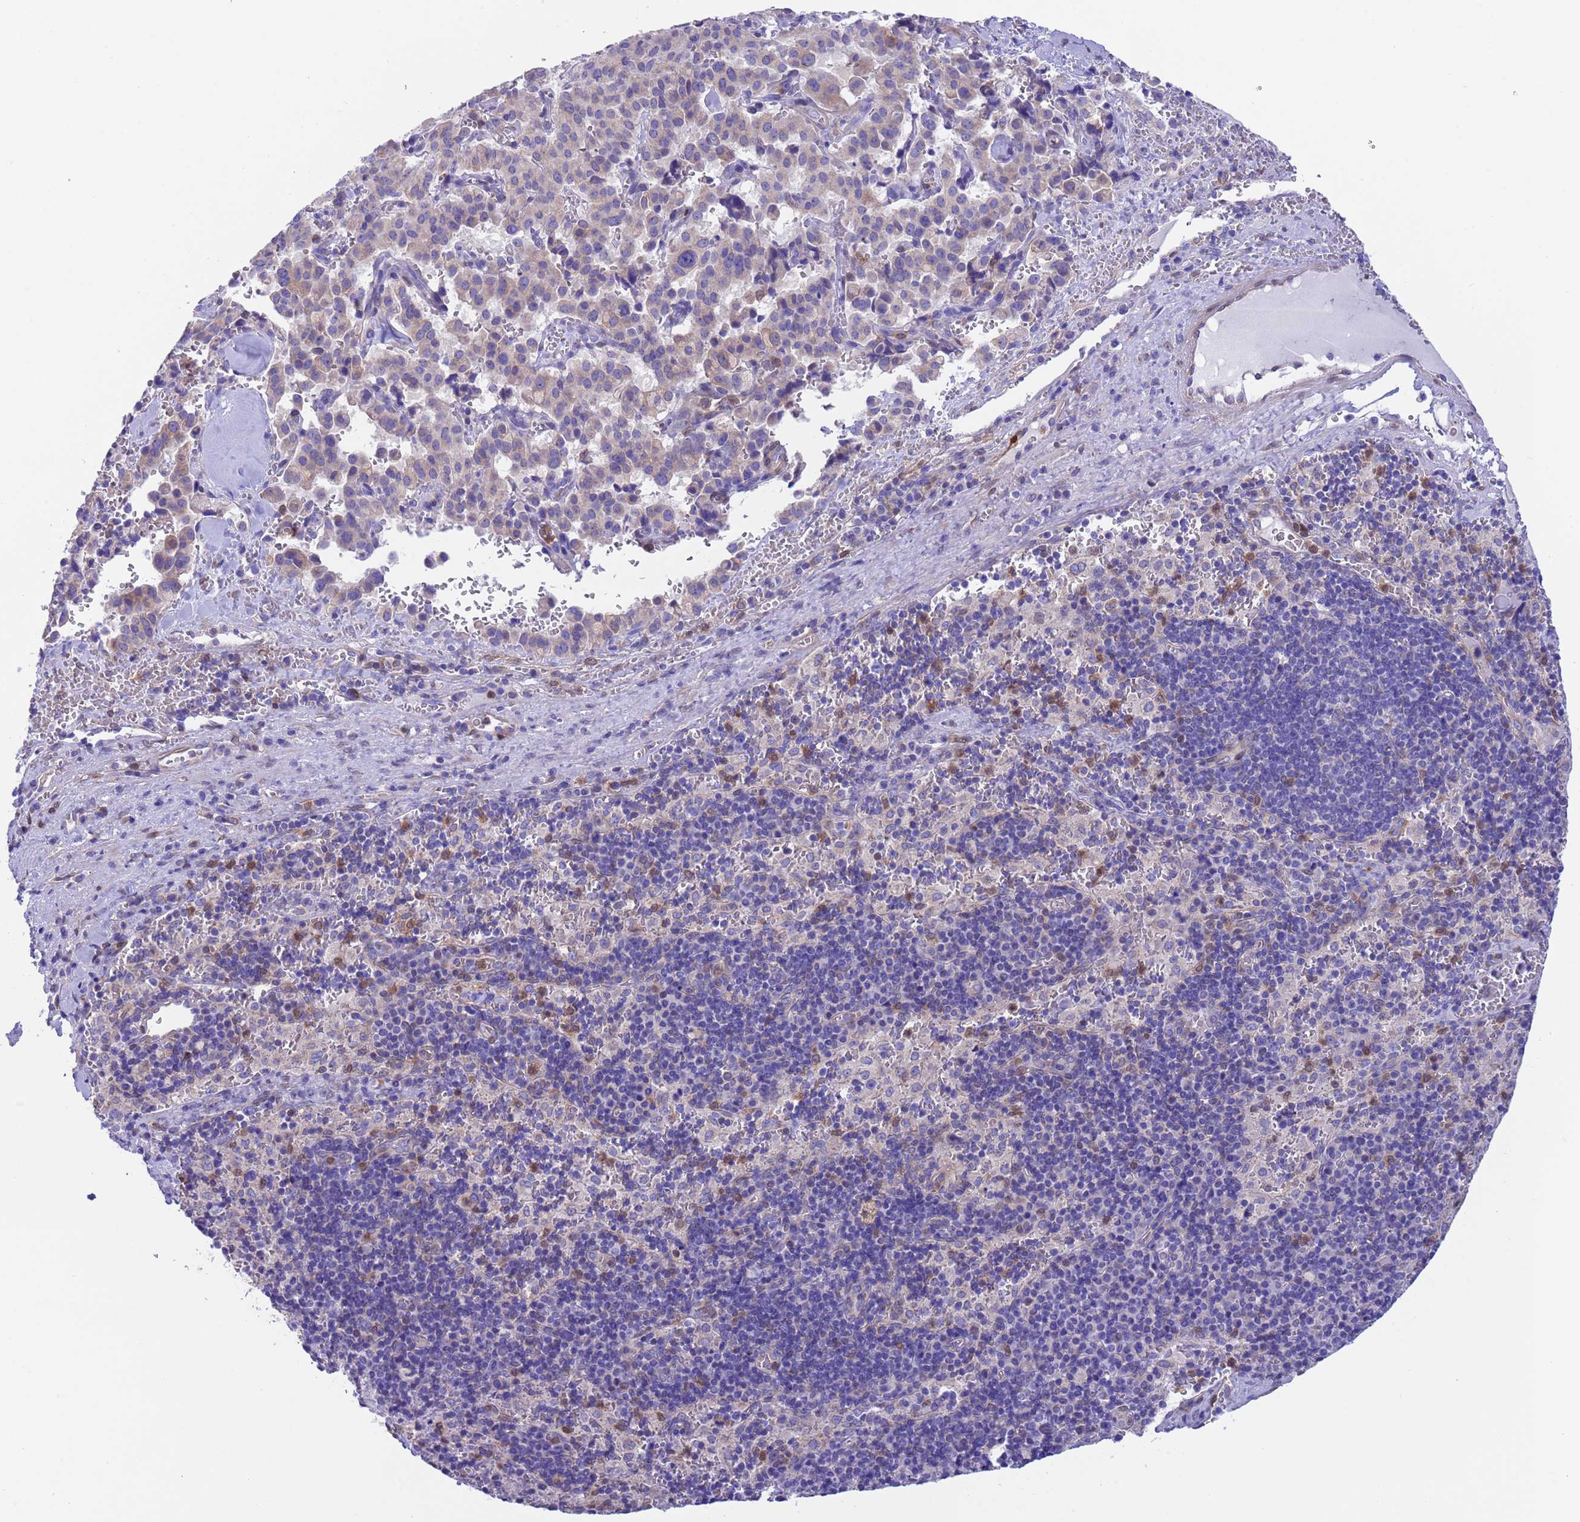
{"staining": {"intensity": "weak", "quantity": "<25%", "location": "cytoplasmic/membranous"}, "tissue": "pancreatic cancer", "cell_type": "Tumor cells", "image_type": "cancer", "snomed": [{"axis": "morphology", "description": "Adenocarcinoma, NOS"}, {"axis": "topography", "description": "Pancreas"}], "caption": "A photomicrograph of pancreatic cancer (adenocarcinoma) stained for a protein shows no brown staining in tumor cells.", "gene": "C6orf47", "patient": {"sex": "male", "age": 65}}